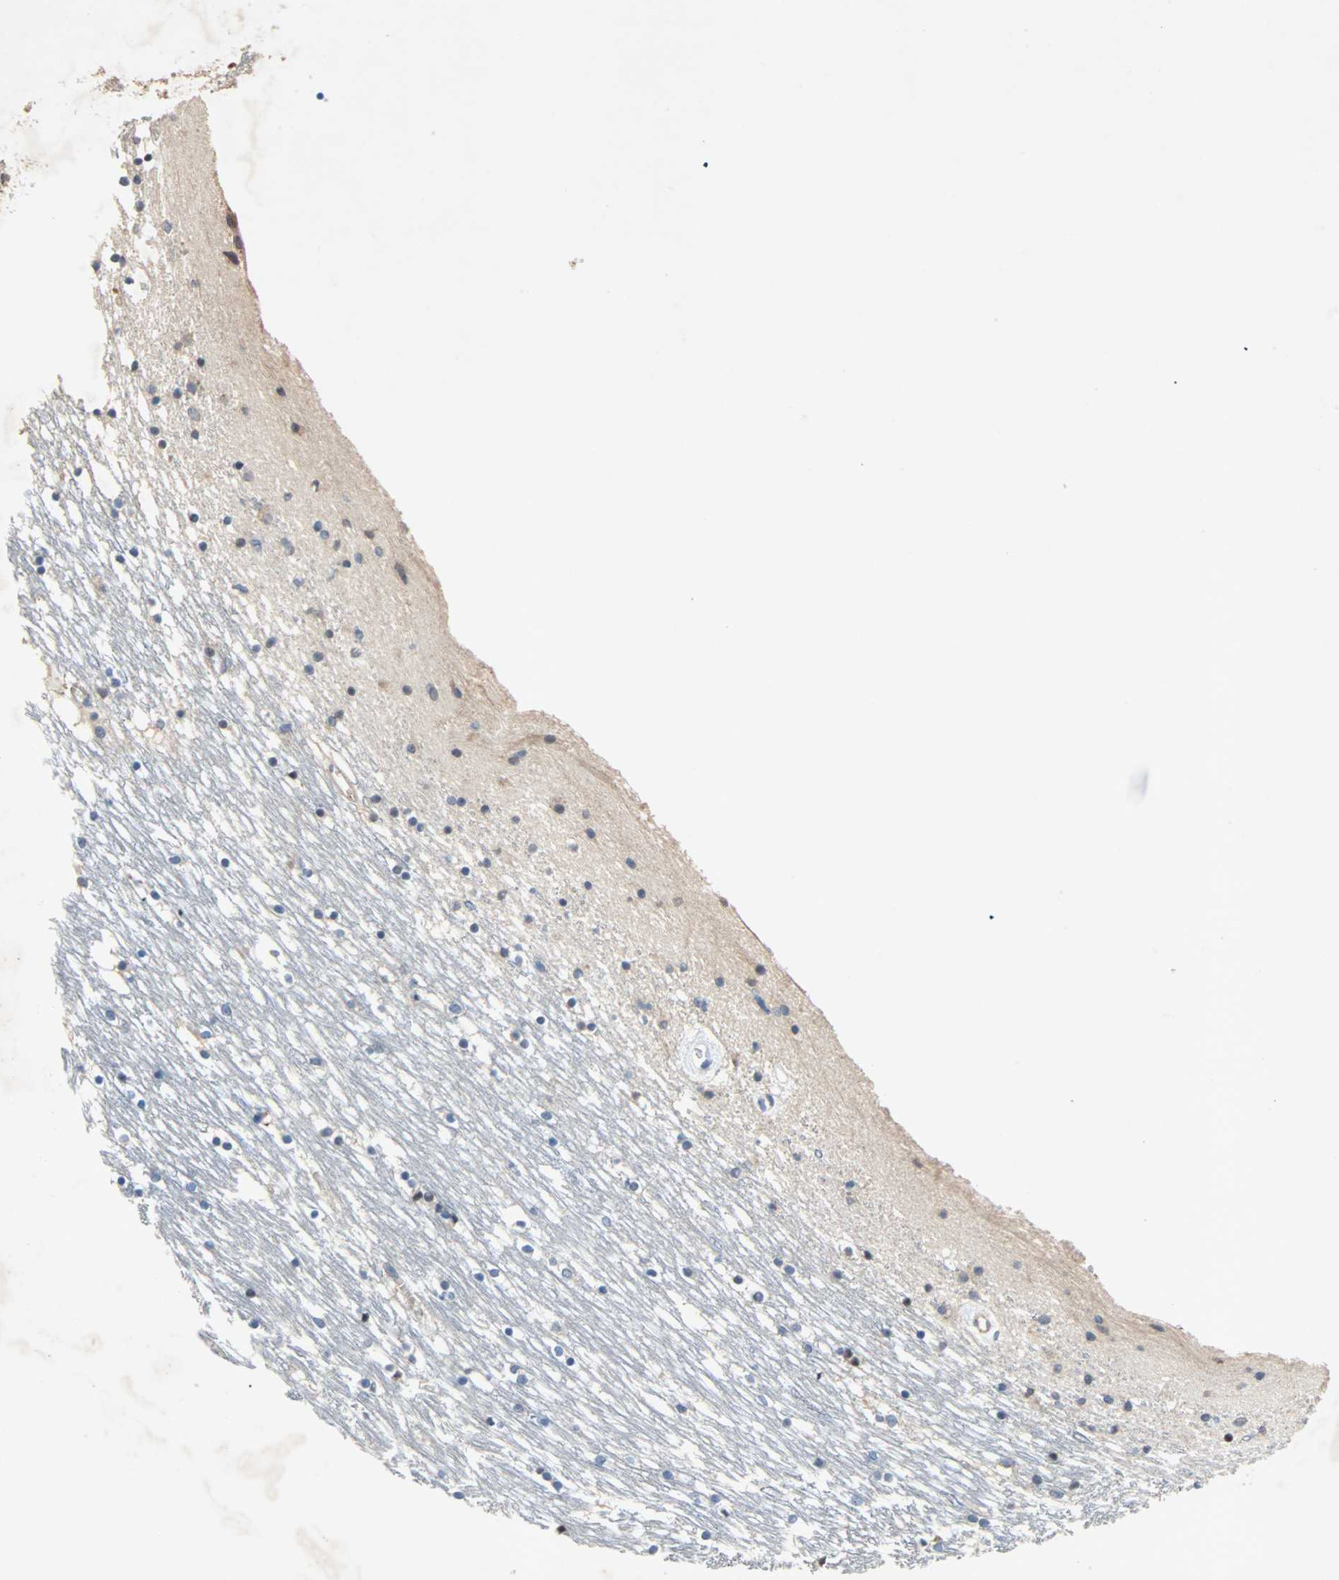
{"staining": {"intensity": "moderate", "quantity": "<25%", "location": "cytoplasmic/membranous"}, "tissue": "caudate", "cell_type": "Glial cells", "image_type": "normal", "snomed": [{"axis": "morphology", "description": "Normal tissue, NOS"}, {"axis": "topography", "description": "Lateral ventricle wall"}], "caption": "Protein staining of normal caudate exhibits moderate cytoplasmic/membranous staining in about <25% of glial cells.", "gene": "XYLT1", "patient": {"sex": "male", "age": 45}}